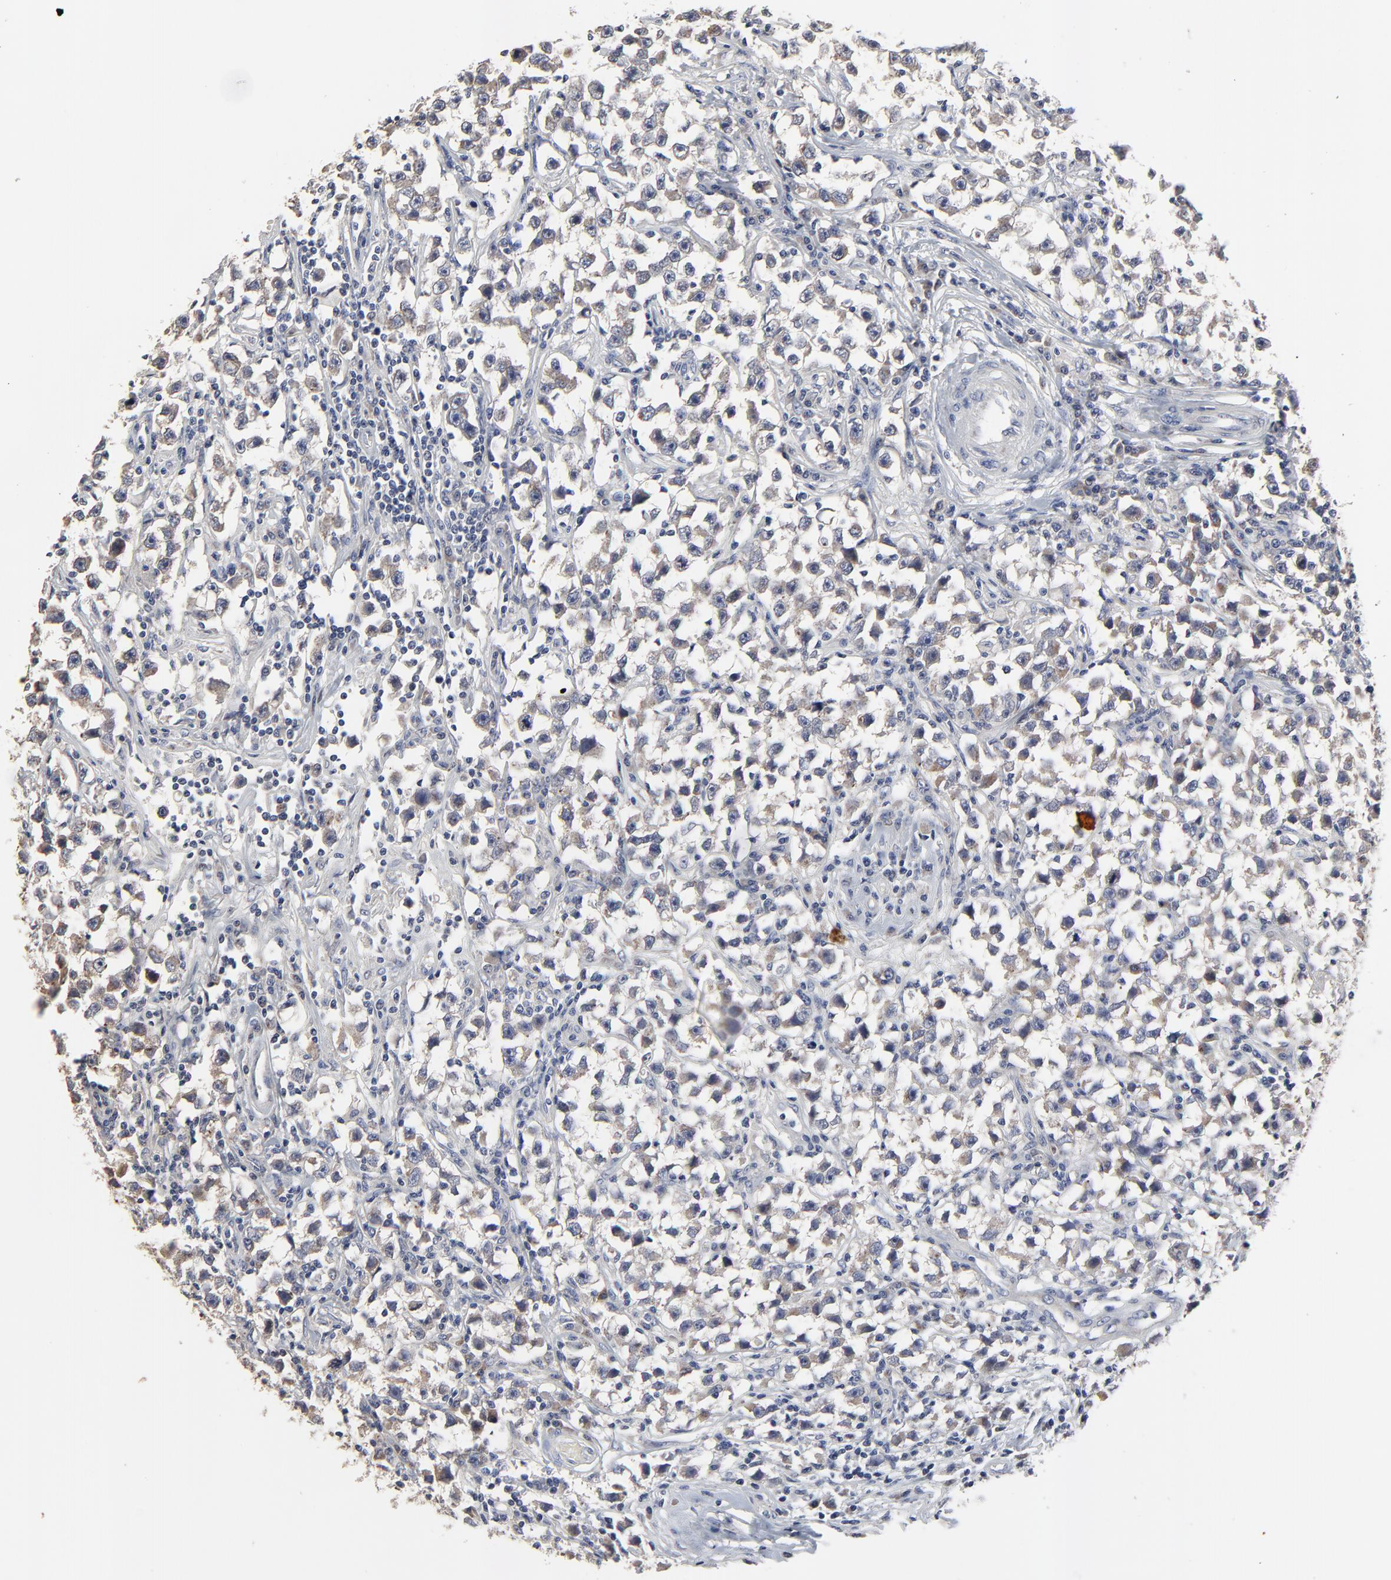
{"staining": {"intensity": "negative", "quantity": "none", "location": "none"}, "tissue": "testis cancer", "cell_type": "Tumor cells", "image_type": "cancer", "snomed": [{"axis": "morphology", "description": "Seminoma, NOS"}, {"axis": "topography", "description": "Testis"}], "caption": "The IHC histopathology image has no significant staining in tumor cells of testis cancer (seminoma) tissue.", "gene": "NLGN3", "patient": {"sex": "male", "age": 33}}